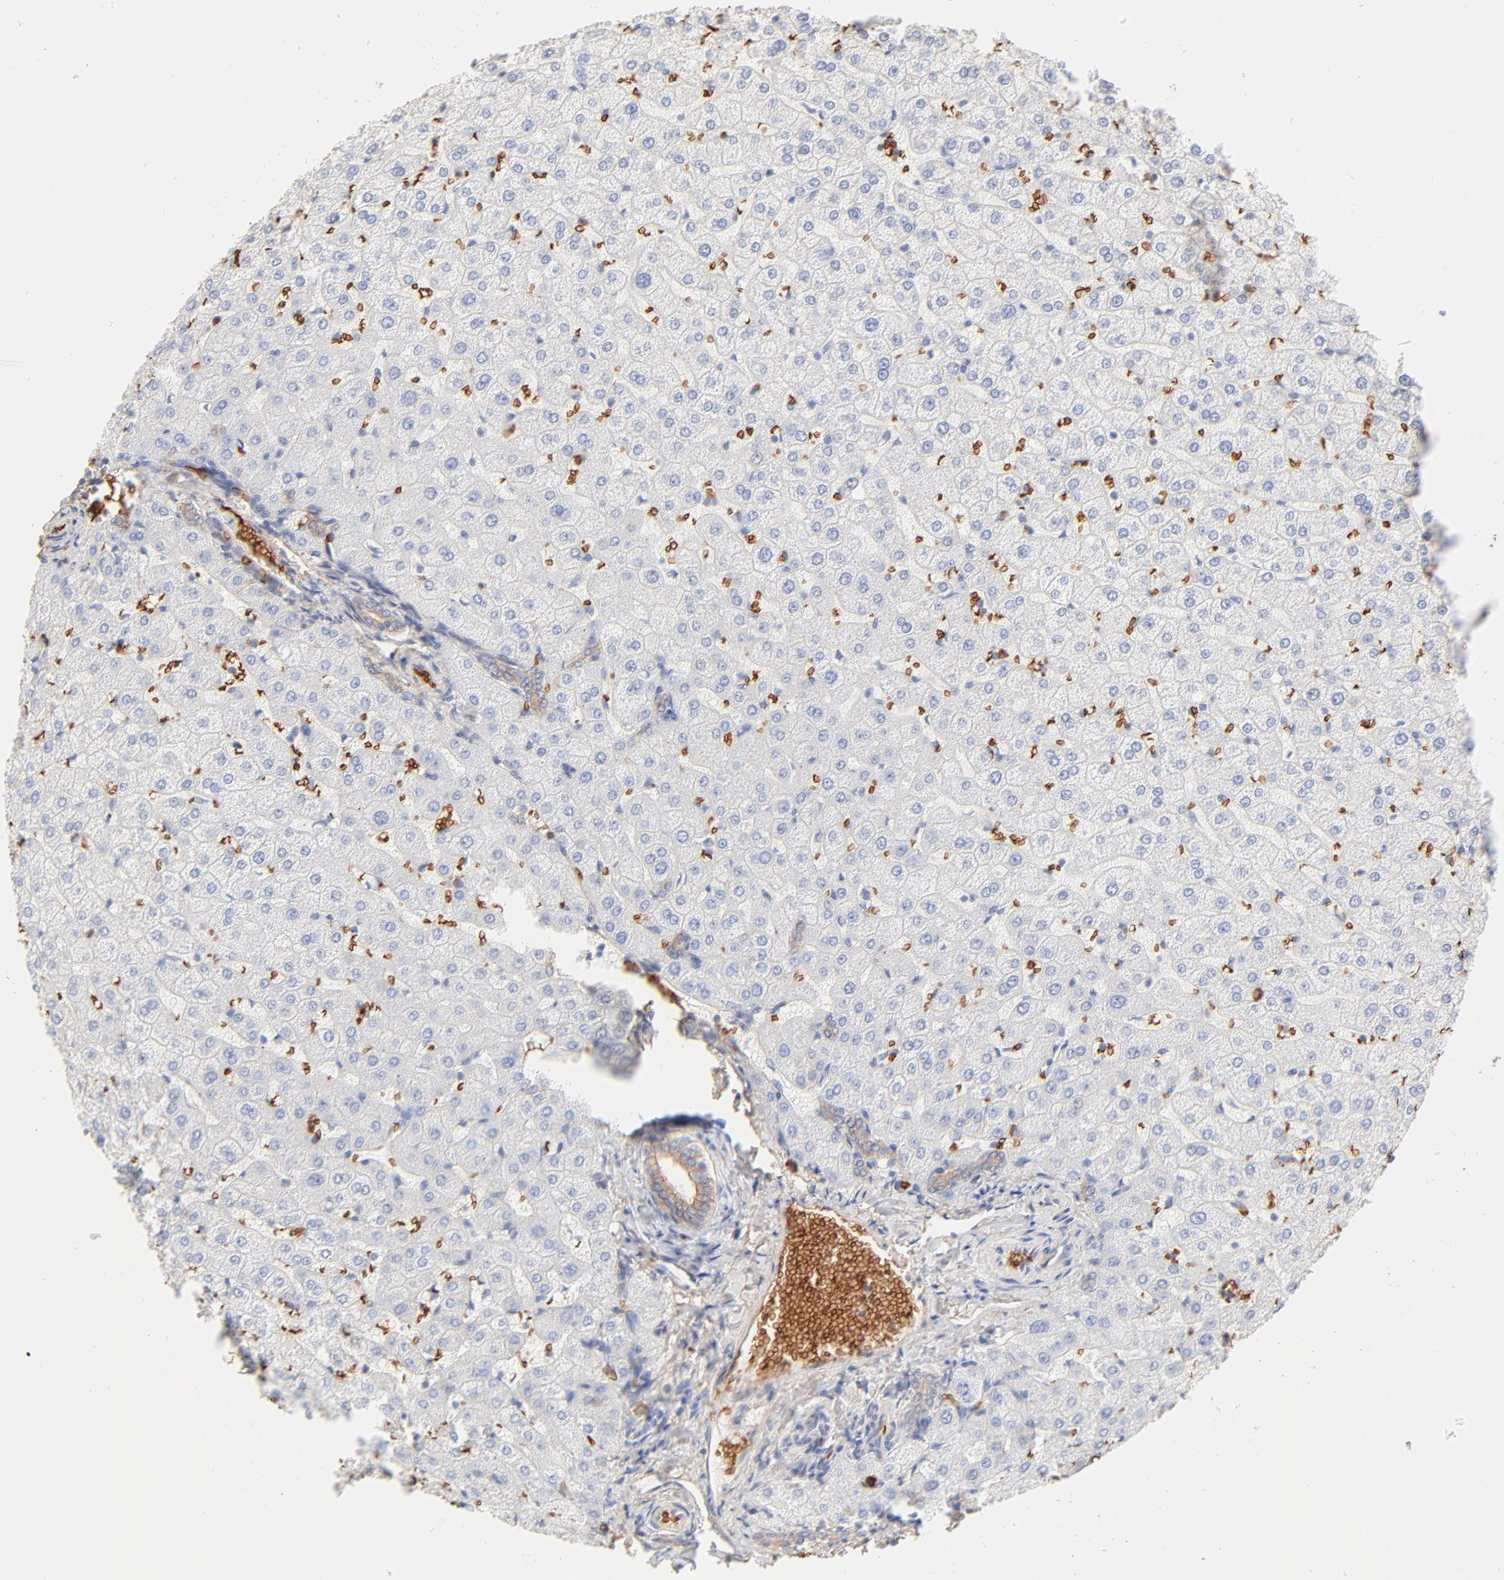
{"staining": {"intensity": "weak", "quantity": ">75%", "location": "cytoplasmic/membranous"}, "tissue": "liver", "cell_type": "Cholangiocytes", "image_type": "normal", "snomed": [{"axis": "morphology", "description": "Normal tissue, NOS"}, {"axis": "morphology", "description": "Fibrosis, NOS"}, {"axis": "topography", "description": "Liver"}], "caption": "Protein staining of normal liver demonstrates weak cytoplasmic/membranous staining in about >75% of cholangiocytes. The protein is shown in brown color, while the nuclei are stained blue.", "gene": "SPTB", "patient": {"sex": "female", "age": 29}}